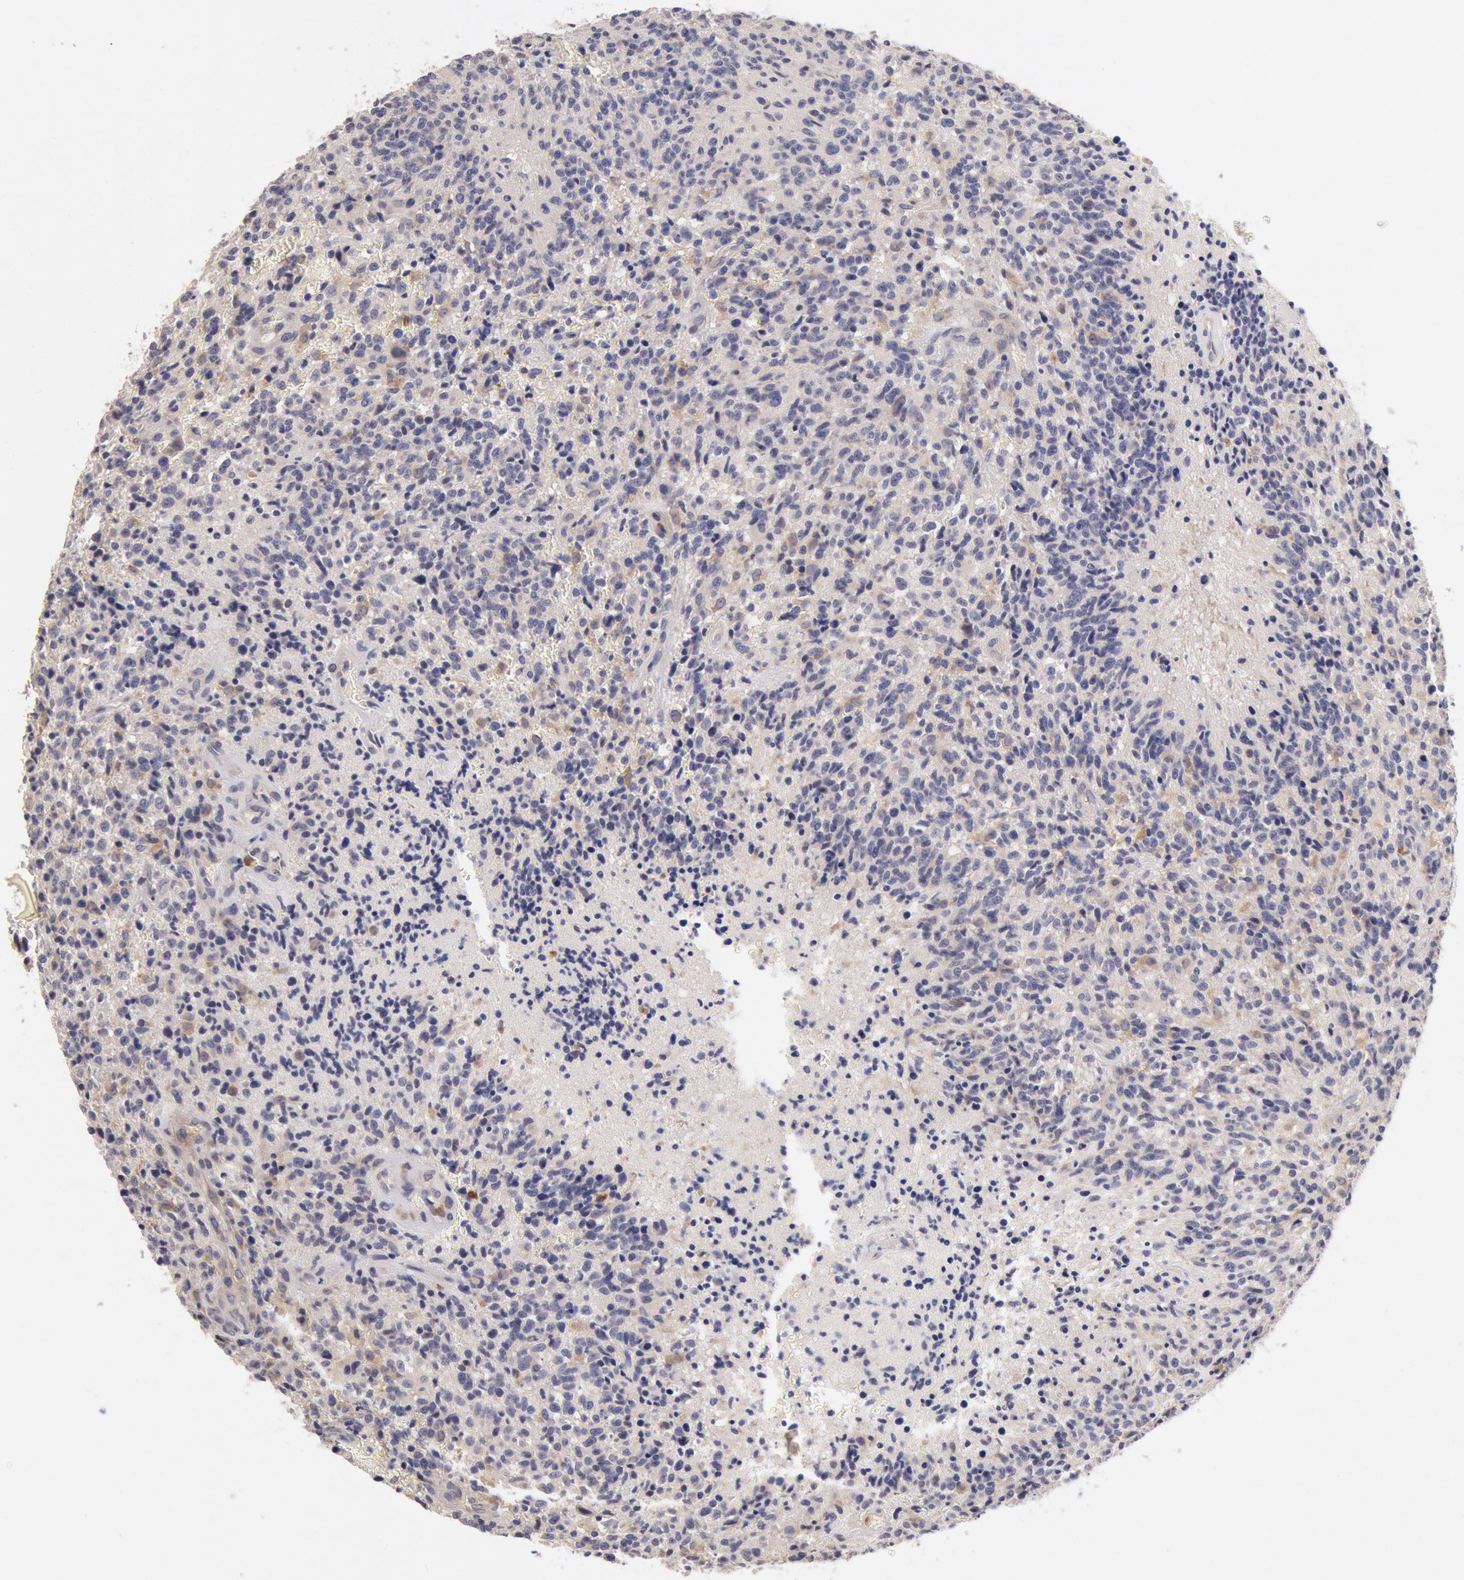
{"staining": {"intensity": "negative", "quantity": "none", "location": "none"}, "tissue": "glioma", "cell_type": "Tumor cells", "image_type": "cancer", "snomed": [{"axis": "morphology", "description": "Glioma, malignant, High grade"}, {"axis": "topography", "description": "Brain"}], "caption": "Immunohistochemistry micrograph of human malignant glioma (high-grade) stained for a protein (brown), which shows no staining in tumor cells.", "gene": "TMED8", "patient": {"sex": "male", "age": 36}}